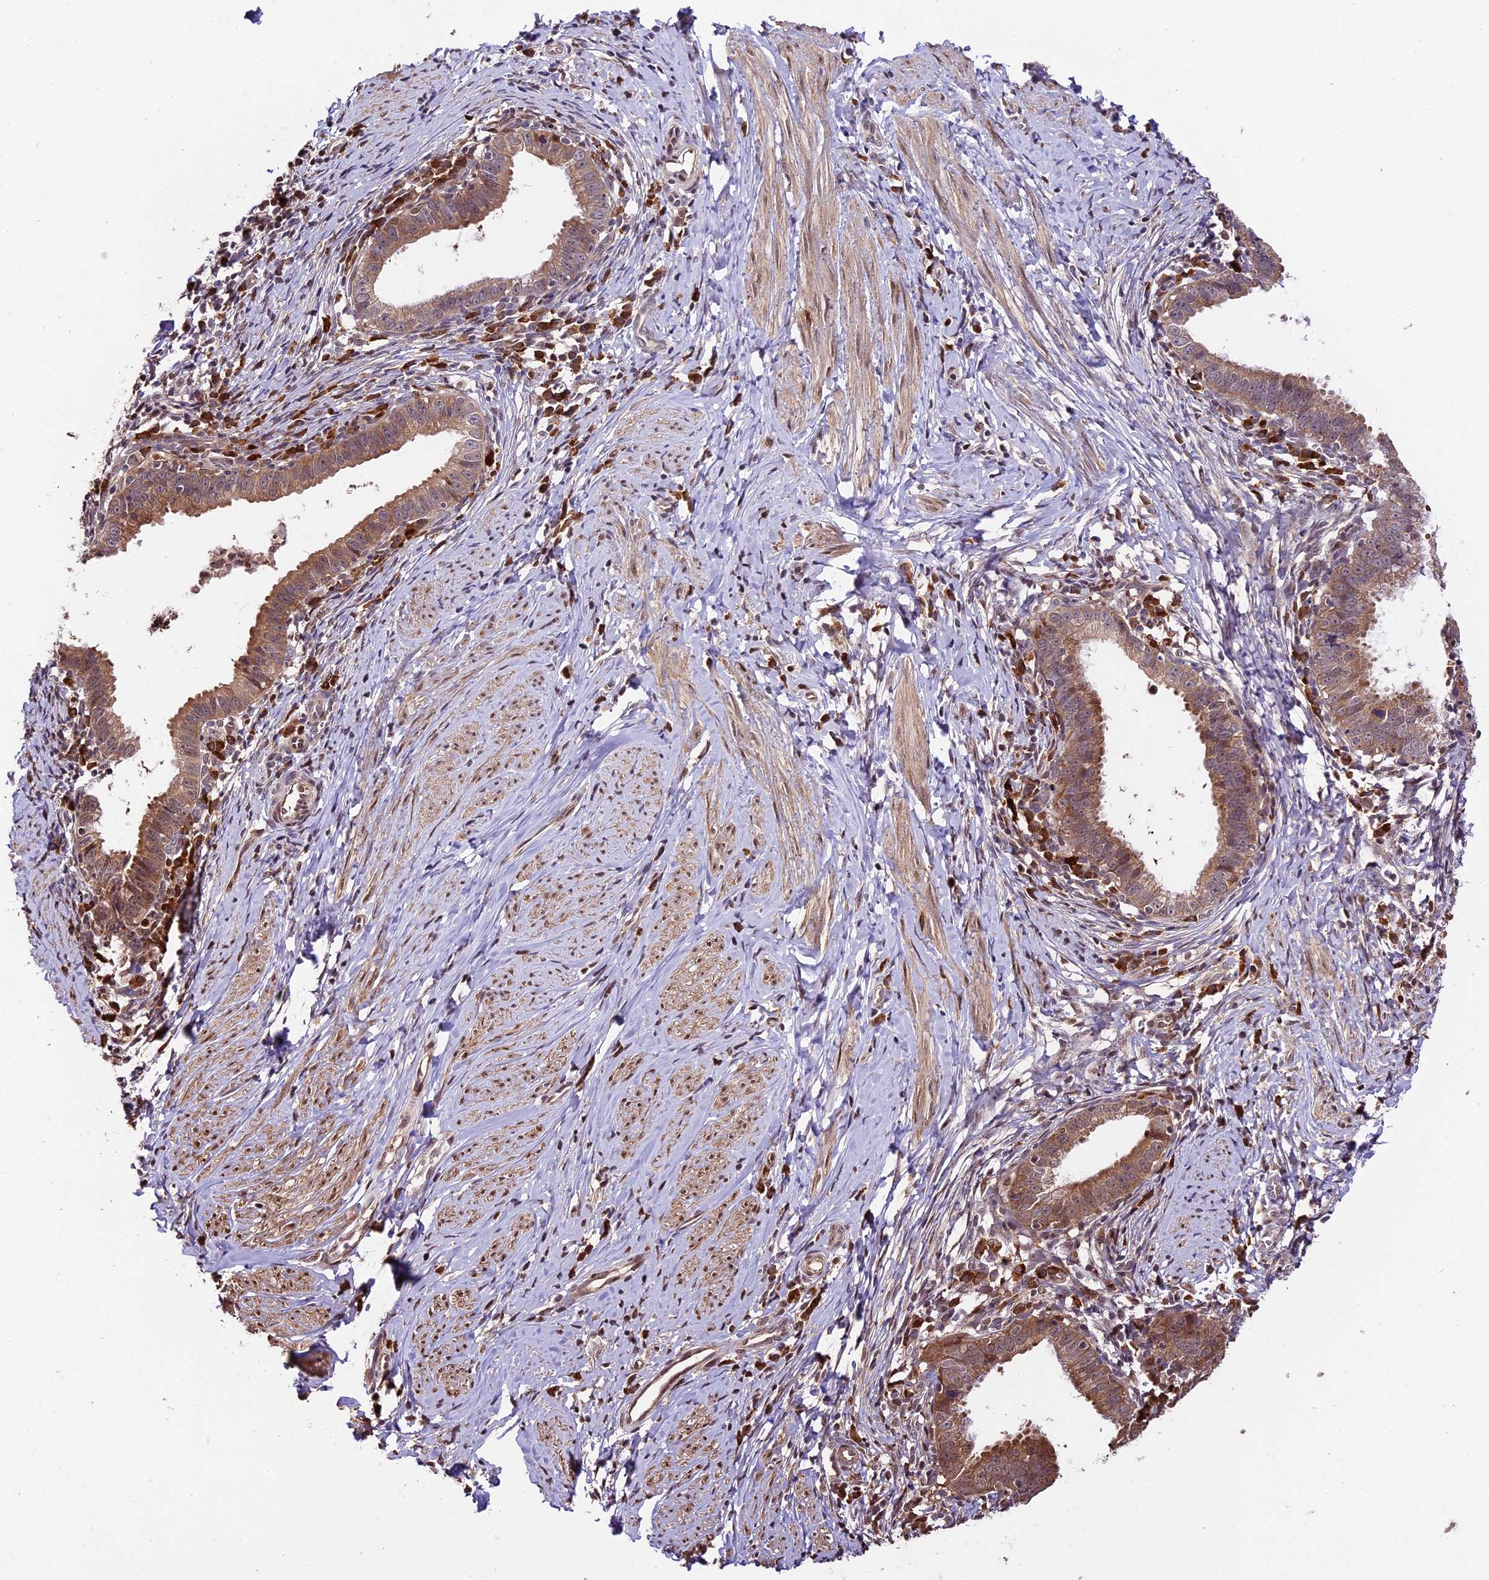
{"staining": {"intensity": "moderate", "quantity": ">75%", "location": "cytoplasmic/membranous,nuclear"}, "tissue": "cervical cancer", "cell_type": "Tumor cells", "image_type": "cancer", "snomed": [{"axis": "morphology", "description": "Adenocarcinoma, NOS"}, {"axis": "topography", "description": "Cervix"}], "caption": "A medium amount of moderate cytoplasmic/membranous and nuclear staining is appreciated in approximately >75% of tumor cells in cervical cancer tissue.", "gene": "HERPUD1", "patient": {"sex": "female", "age": 36}}